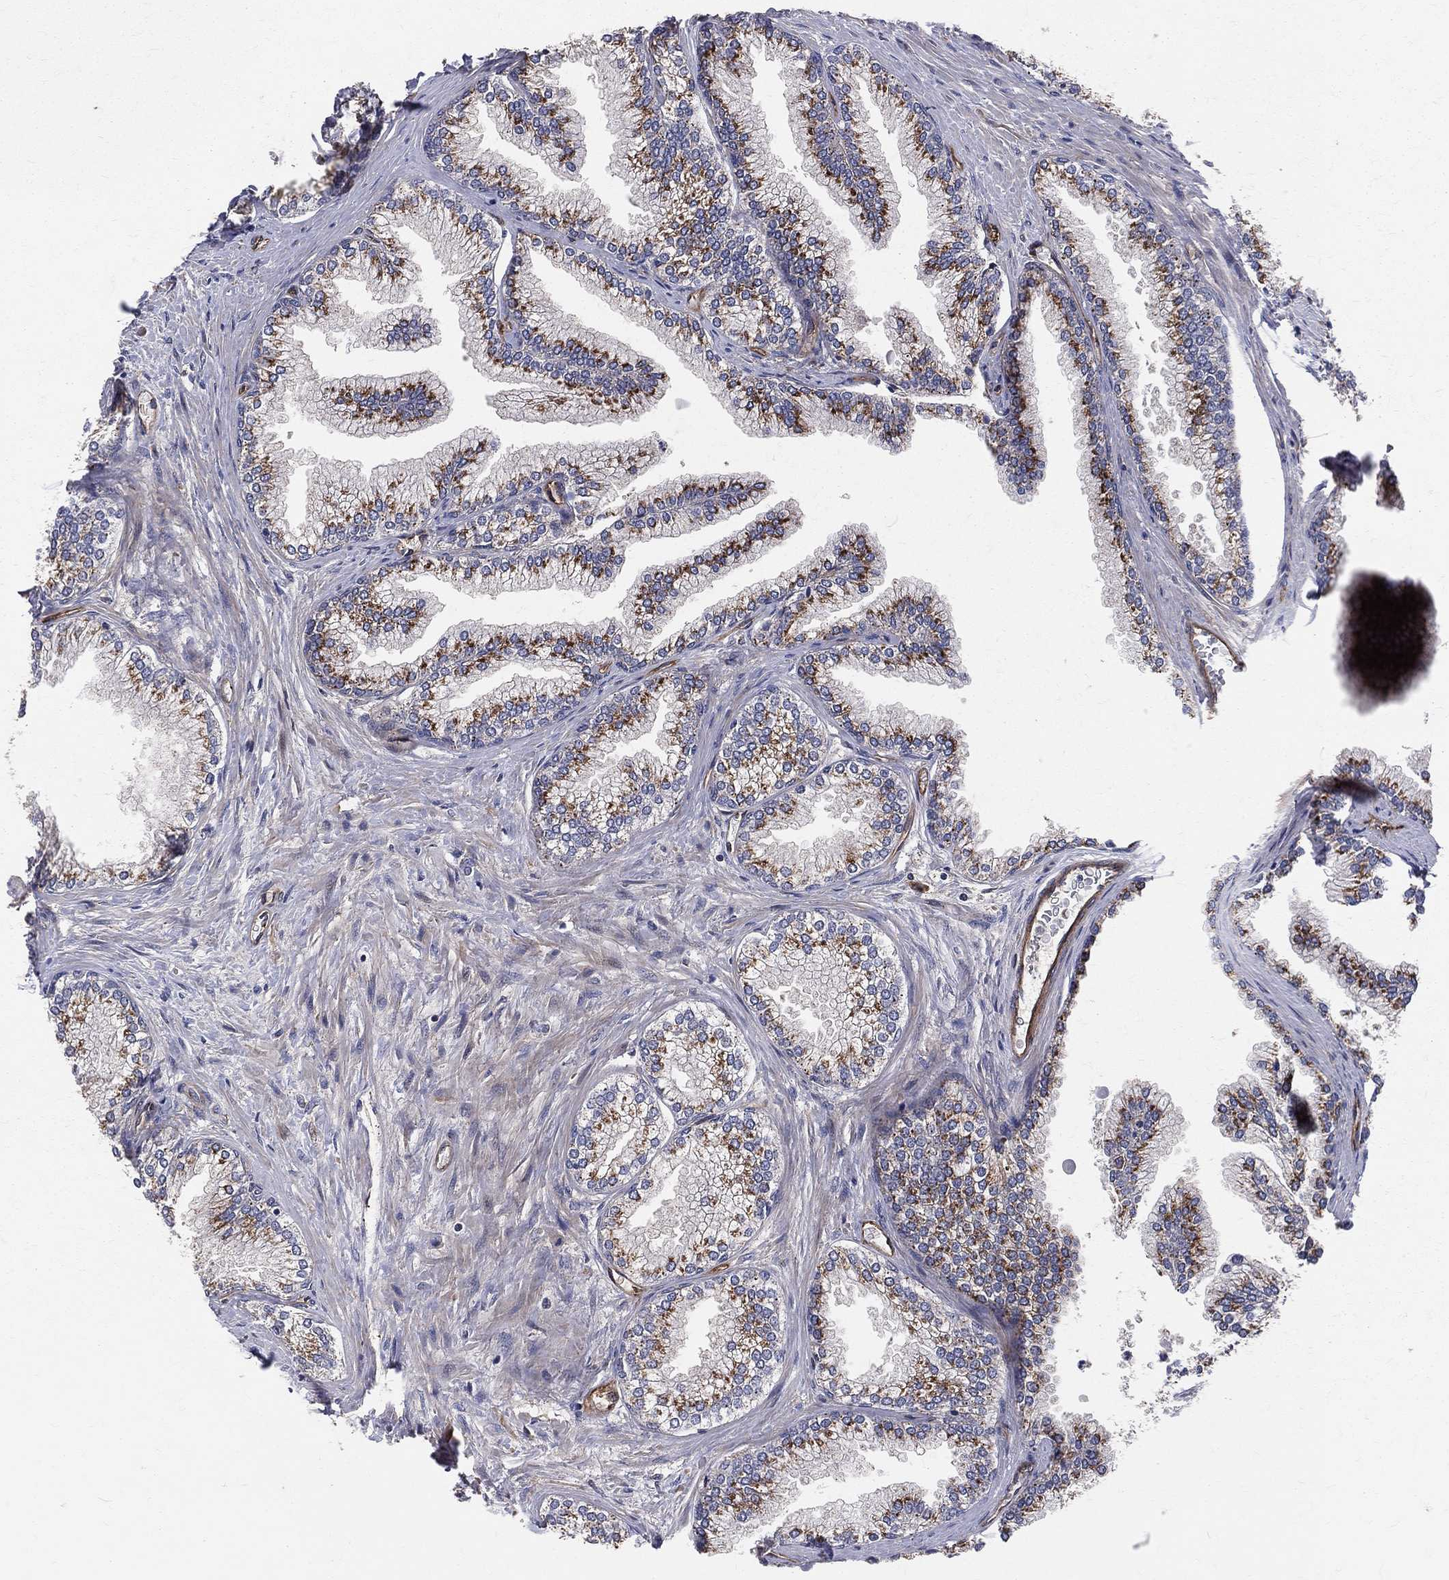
{"staining": {"intensity": "strong", "quantity": ">75%", "location": "cytoplasmic/membranous"}, "tissue": "prostate", "cell_type": "Glandular cells", "image_type": "normal", "snomed": [{"axis": "morphology", "description": "Normal tissue, NOS"}, {"axis": "topography", "description": "Prostate"}], "caption": "Prostate stained with immunohistochemistry (IHC) reveals strong cytoplasmic/membranous expression in approximately >75% of glandular cells.", "gene": "ENTPD1", "patient": {"sex": "male", "age": 72}}